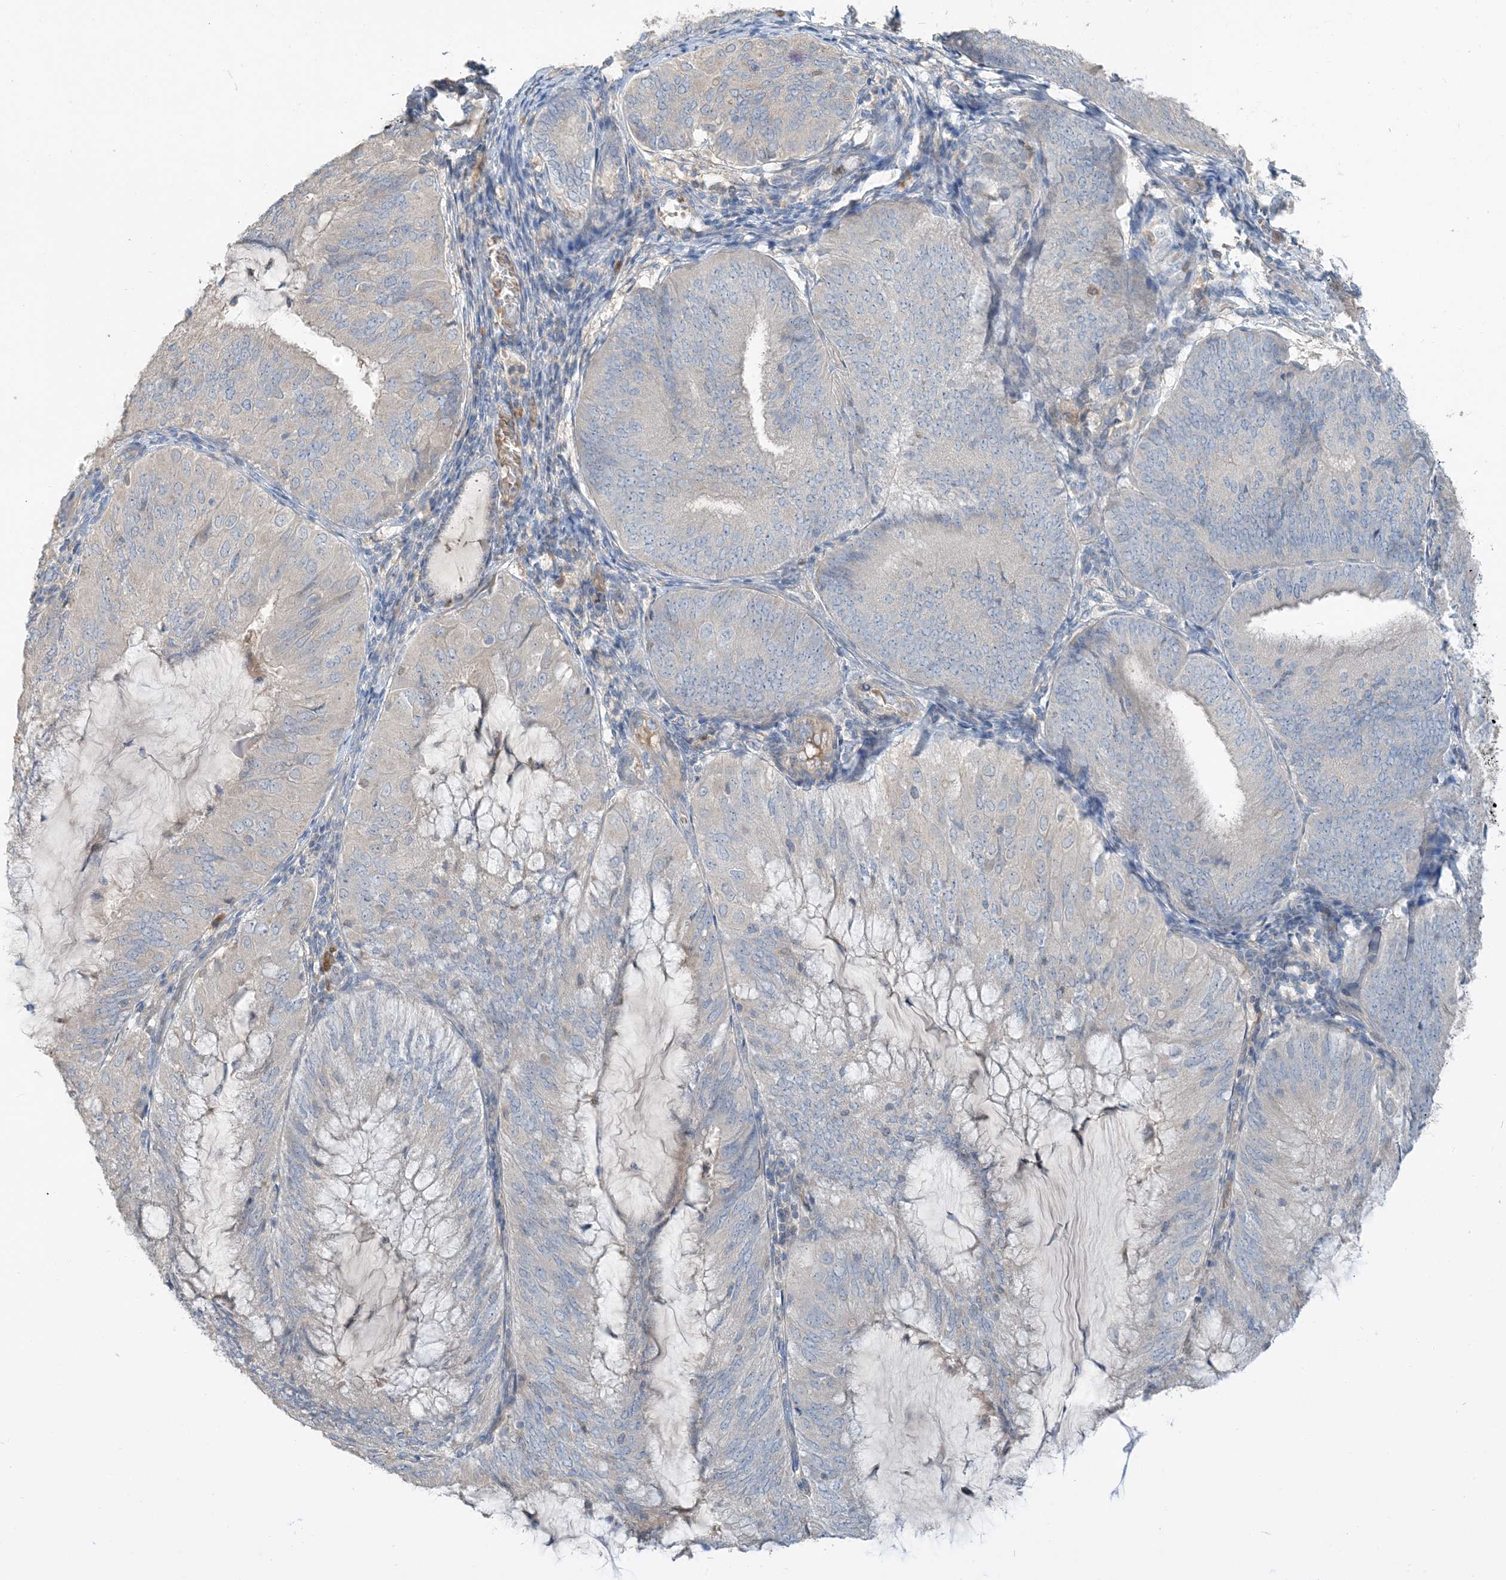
{"staining": {"intensity": "negative", "quantity": "none", "location": "none"}, "tissue": "endometrial cancer", "cell_type": "Tumor cells", "image_type": "cancer", "snomed": [{"axis": "morphology", "description": "Adenocarcinoma, NOS"}, {"axis": "topography", "description": "Endometrium"}], "caption": "This is an IHC micrograph of human endometrial cancer. There is no staining in tumor cells.", "gene": "USP53", "patient": {"sex": "female", "age": 81}}